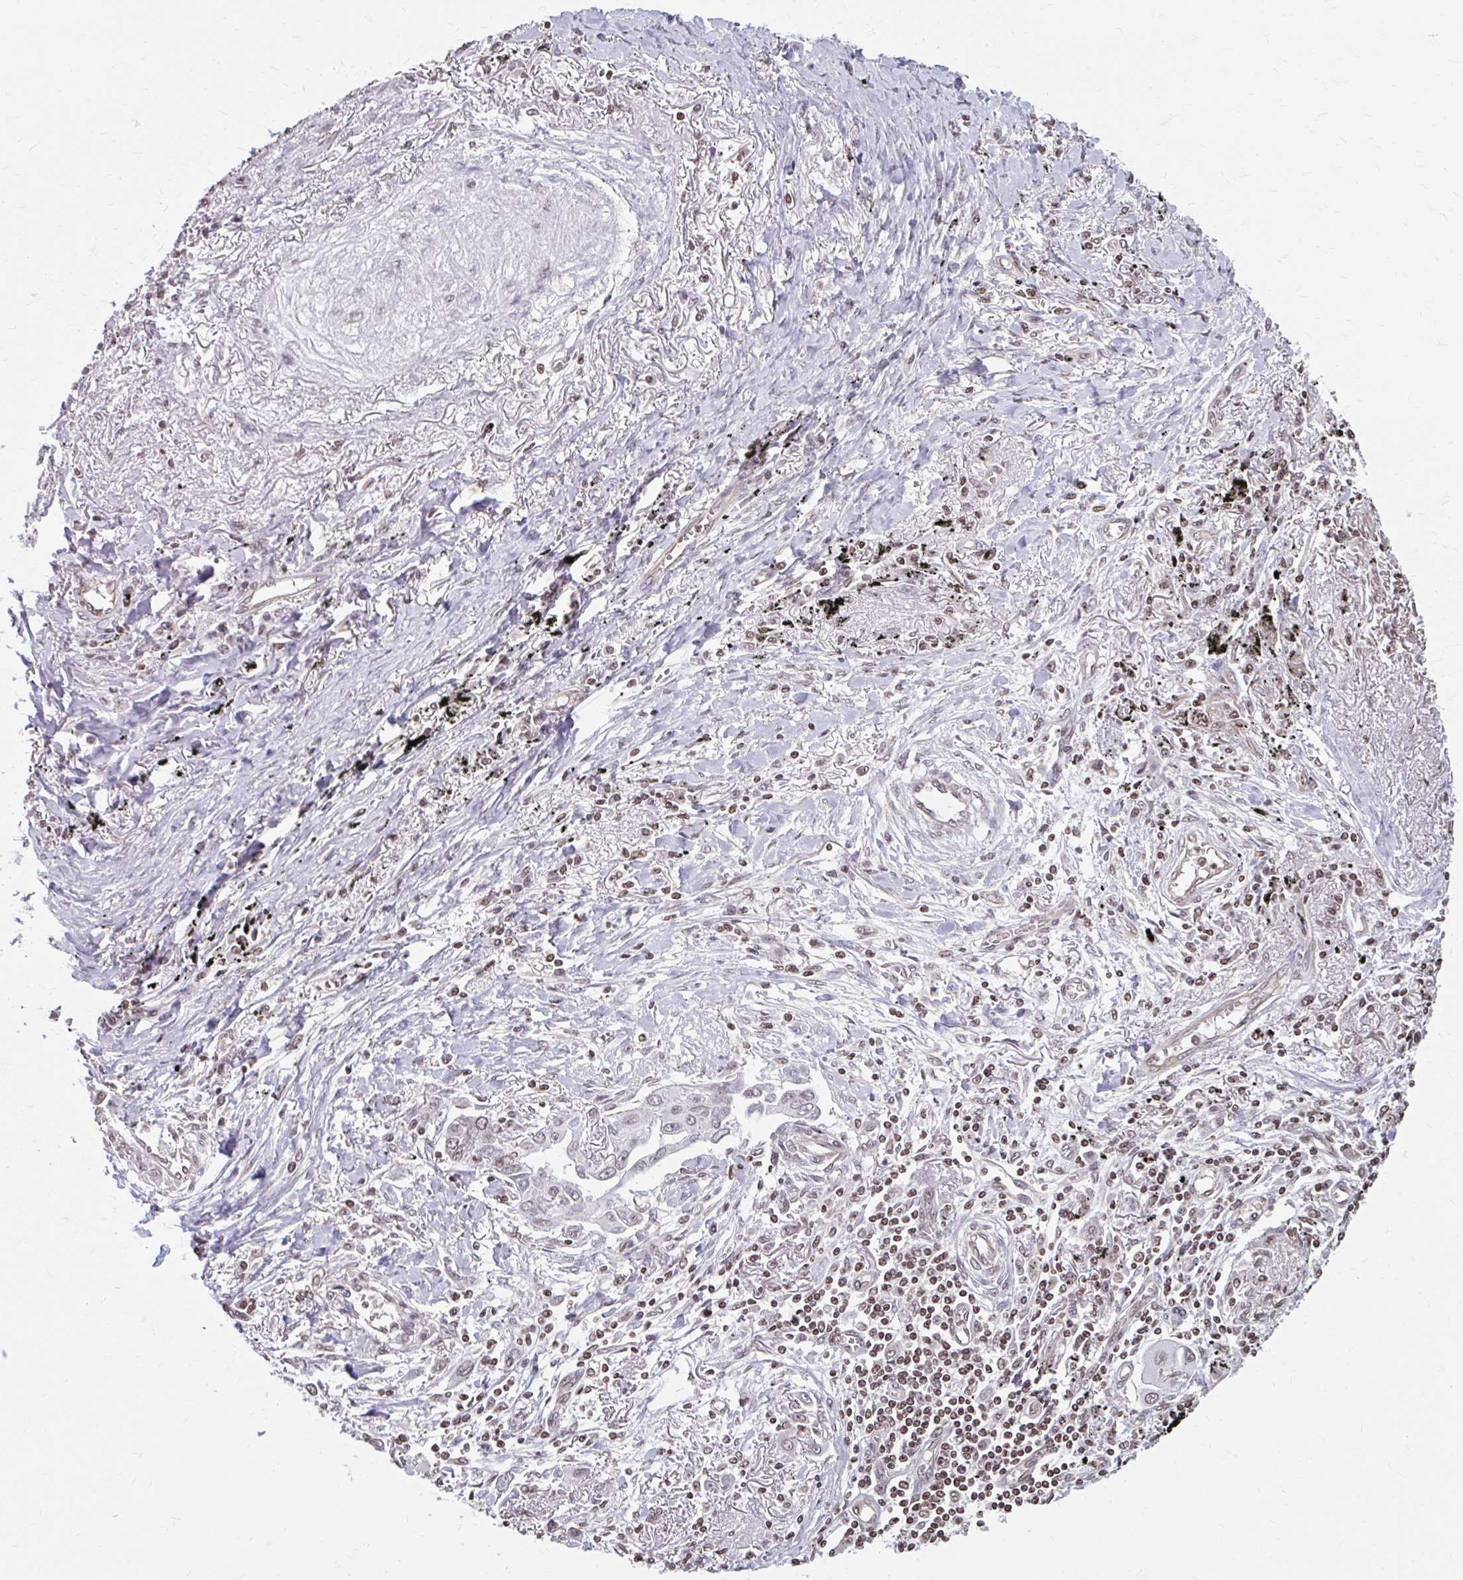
{"staining": {"intensity": "weak", "quantity": "<25%", "location": "nuclear"}, "tissue": "lung cancer", "cell_type": "Tumor cells", "image_type": "cancer", "snomed": [{"axis": "morphology", "description": "Adenocarcinoma, NOS"}, {"axis": "topography", "description": "Lung"}], "caption": "This is an immunohistochemistry micrograph of lung cancer (adenocarcinoma). There is no staining in tumor cells.", "gene": "ORC3", "patient": {"sex": "male", "age": 76}}